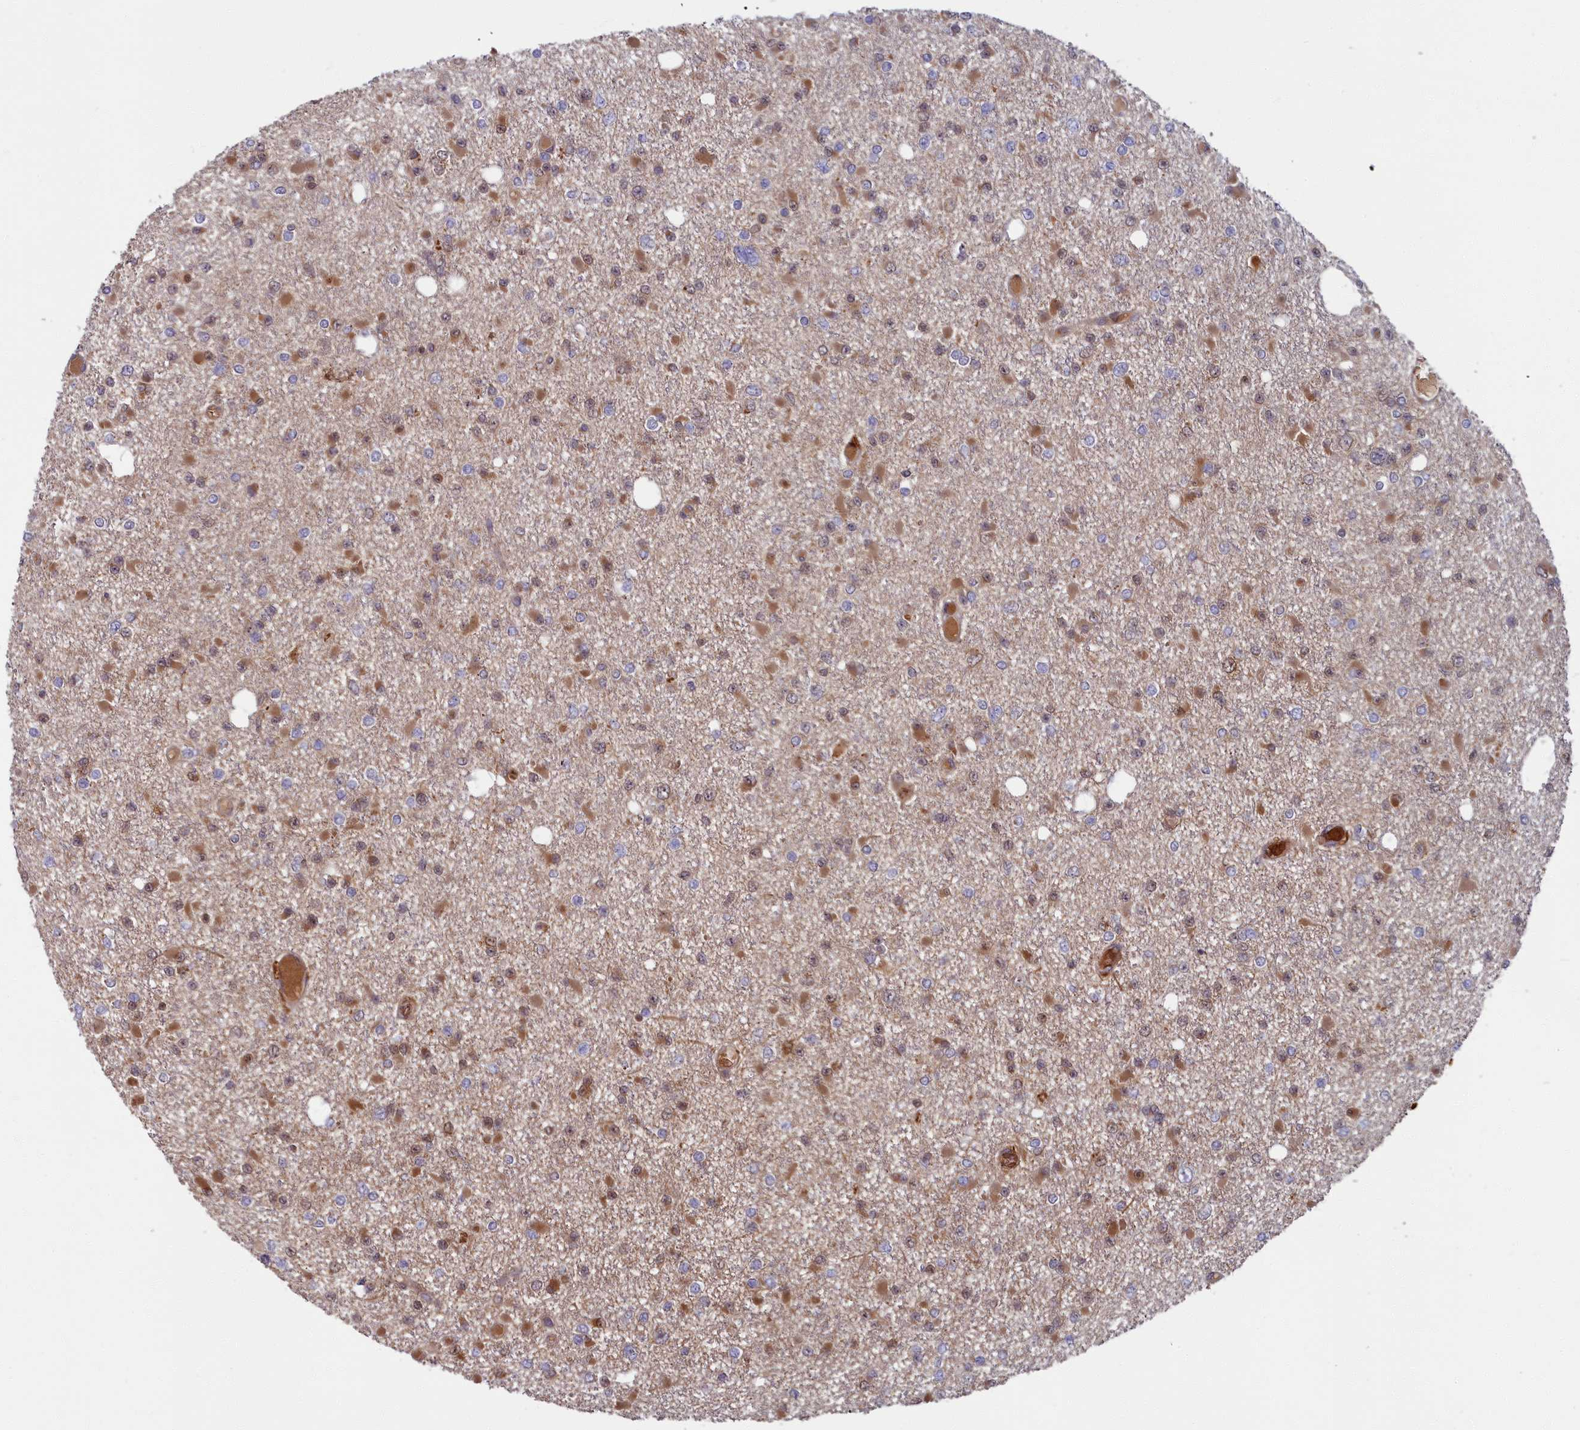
{"staining": {"intensity": "moderate", "quantity": "25%-75%", "location": "cytoplasmic/membranous"}, "tissue": "glioma", "cell_type": "Tumor cells", "image_type": "cancer", "snomed": [{"axis": "morphology", "description": "Glioma, malignant, Low grade"}, {"axis": "topography", "description": "Brain"}], "caption": "Protein staining shows moderate cytoplasmic/membranous staining in approximately 25%-75% of tumor cells in glioma. The staining is performed using DAB (3,3'-diaminobenzidine) brown chromogen to label protein expression. The nuclei are counter-stained blue using hematoxylin.", "gene": "BLVRB", "patient": {"sex": "female", "age": 22}}